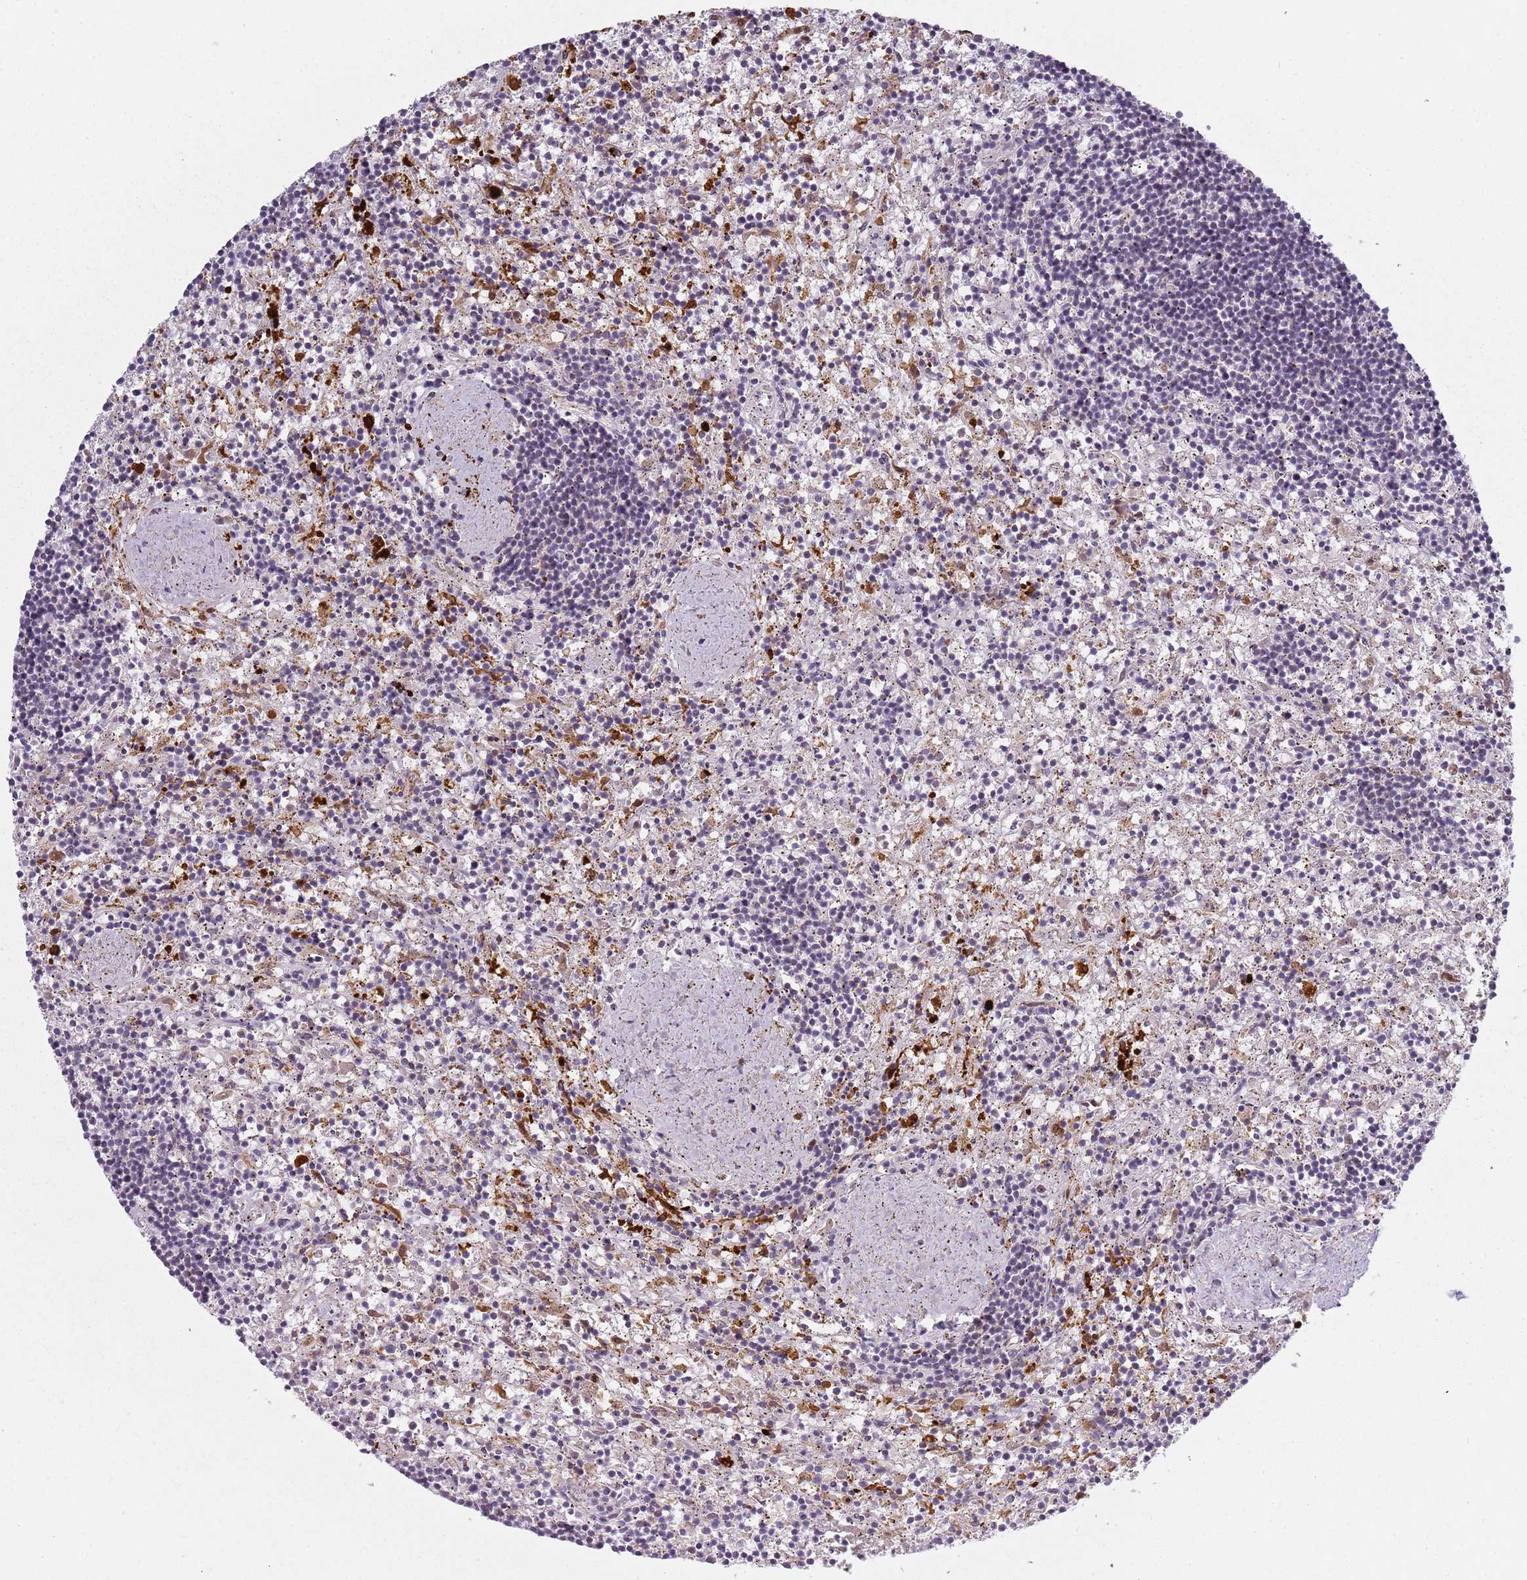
{"staining": {"intensity": "negative", "quantity": "none", "location": "none"}, "tissue": "lymphoma", "cell_type": "Tumor cells", "image_type": "cancer", "snomed": [{"axis": "morphology", "description": "Malignant lymphoma, non-Hodgkin's type, Low grade"}, {"axis": "topography", "description": "Spleen"}], "caption": "An immunohistochemistry image of low-grade malignant lymphoma, non-Hodgkin's type is shown. There is no staining in tumor cells of low-grade malignant lymphoma, non-Hodgkin's type.", "gene": "CC2D2B", "patient": {"sex": "male", "age": 76}}